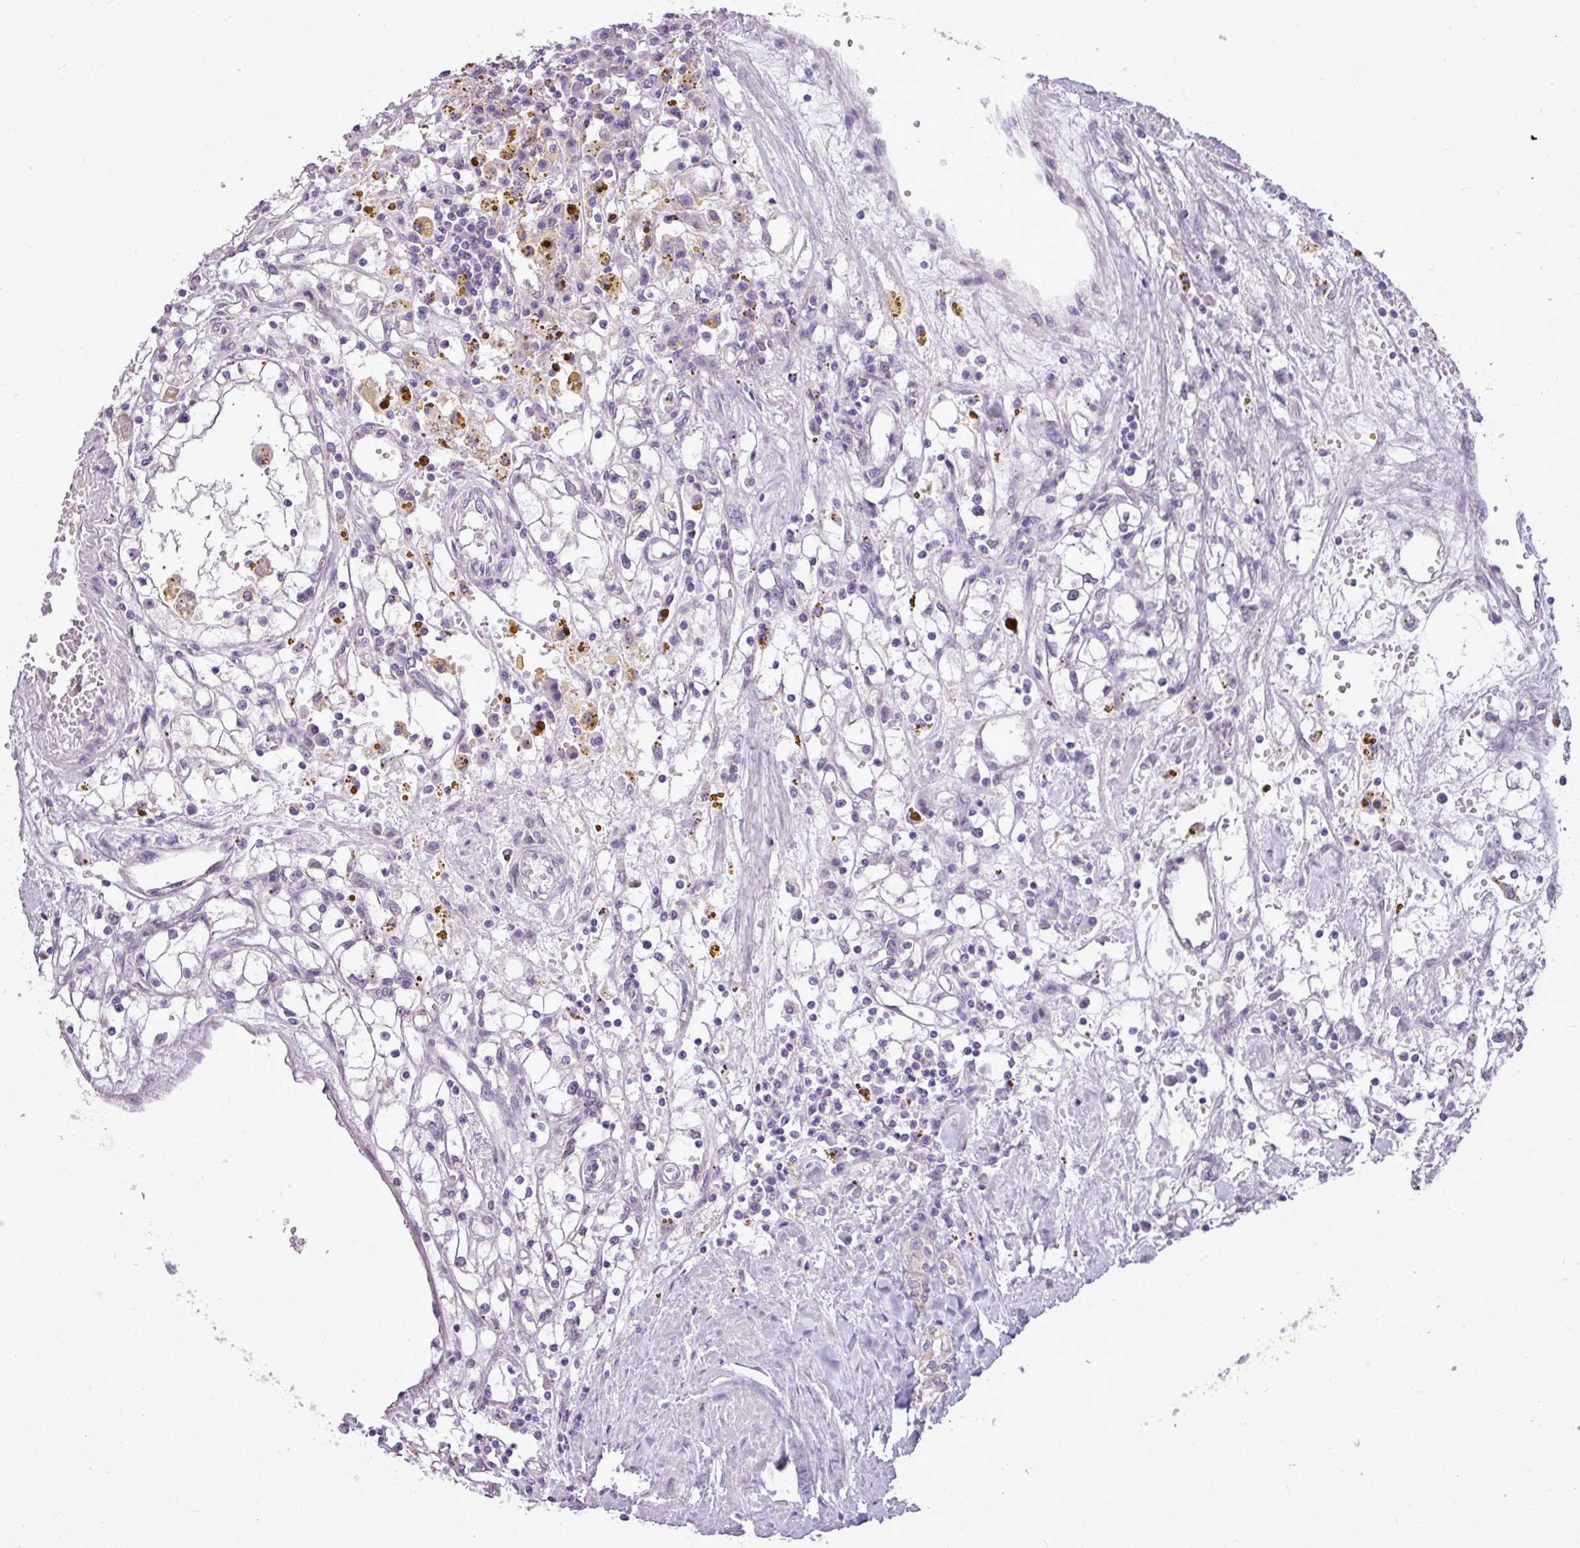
{"staining": {"intensity": "negative", "quantity": "none", "location": "none"}, "tissue": "renal cancer", "cell_type": "Tumor cells", "image_type": "cancer", "snomed": [{"axis": "morphology", "description": "Adenocarcinoma, NOS"}, {"axis": "topography", "description": "Kidney"}], "caption": "High power microscopy image of an IHC histopathology image of renal cancer, revealing no significant positivity in tumor cells.", "gene": "ALDH2", "patient": {"sex": "male", "age": 56}}